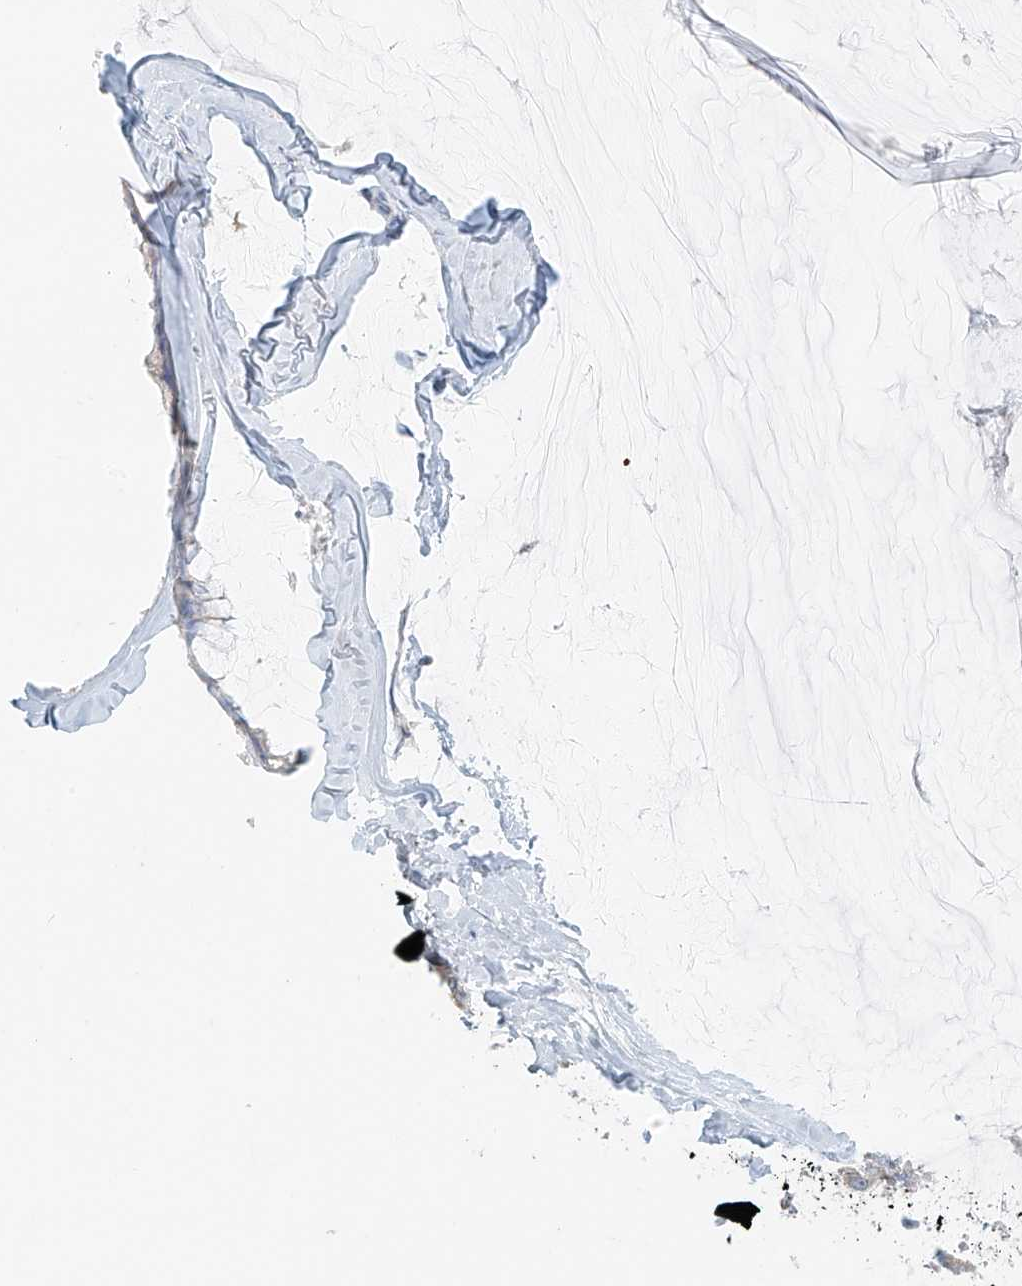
{"staining": {"intensity": "negative", "quantity": "none", "location": "none"}, "tissue": "ovarian cancer", "cell_type": "Tumor cells", "image_type": "cancer", "snomed": [{"axis": "morphology", "description": "Cystadenocarcinoma, mucinous, NOS"}, {"axis": "topography", "description": "Ovary"}], "caption": "IHC of human mucinous cystadenocarcinoma (ovarian) reveals no expression in tumor cells.", "gene": "UST", "patient": {"sex": "female", "age": 39}}